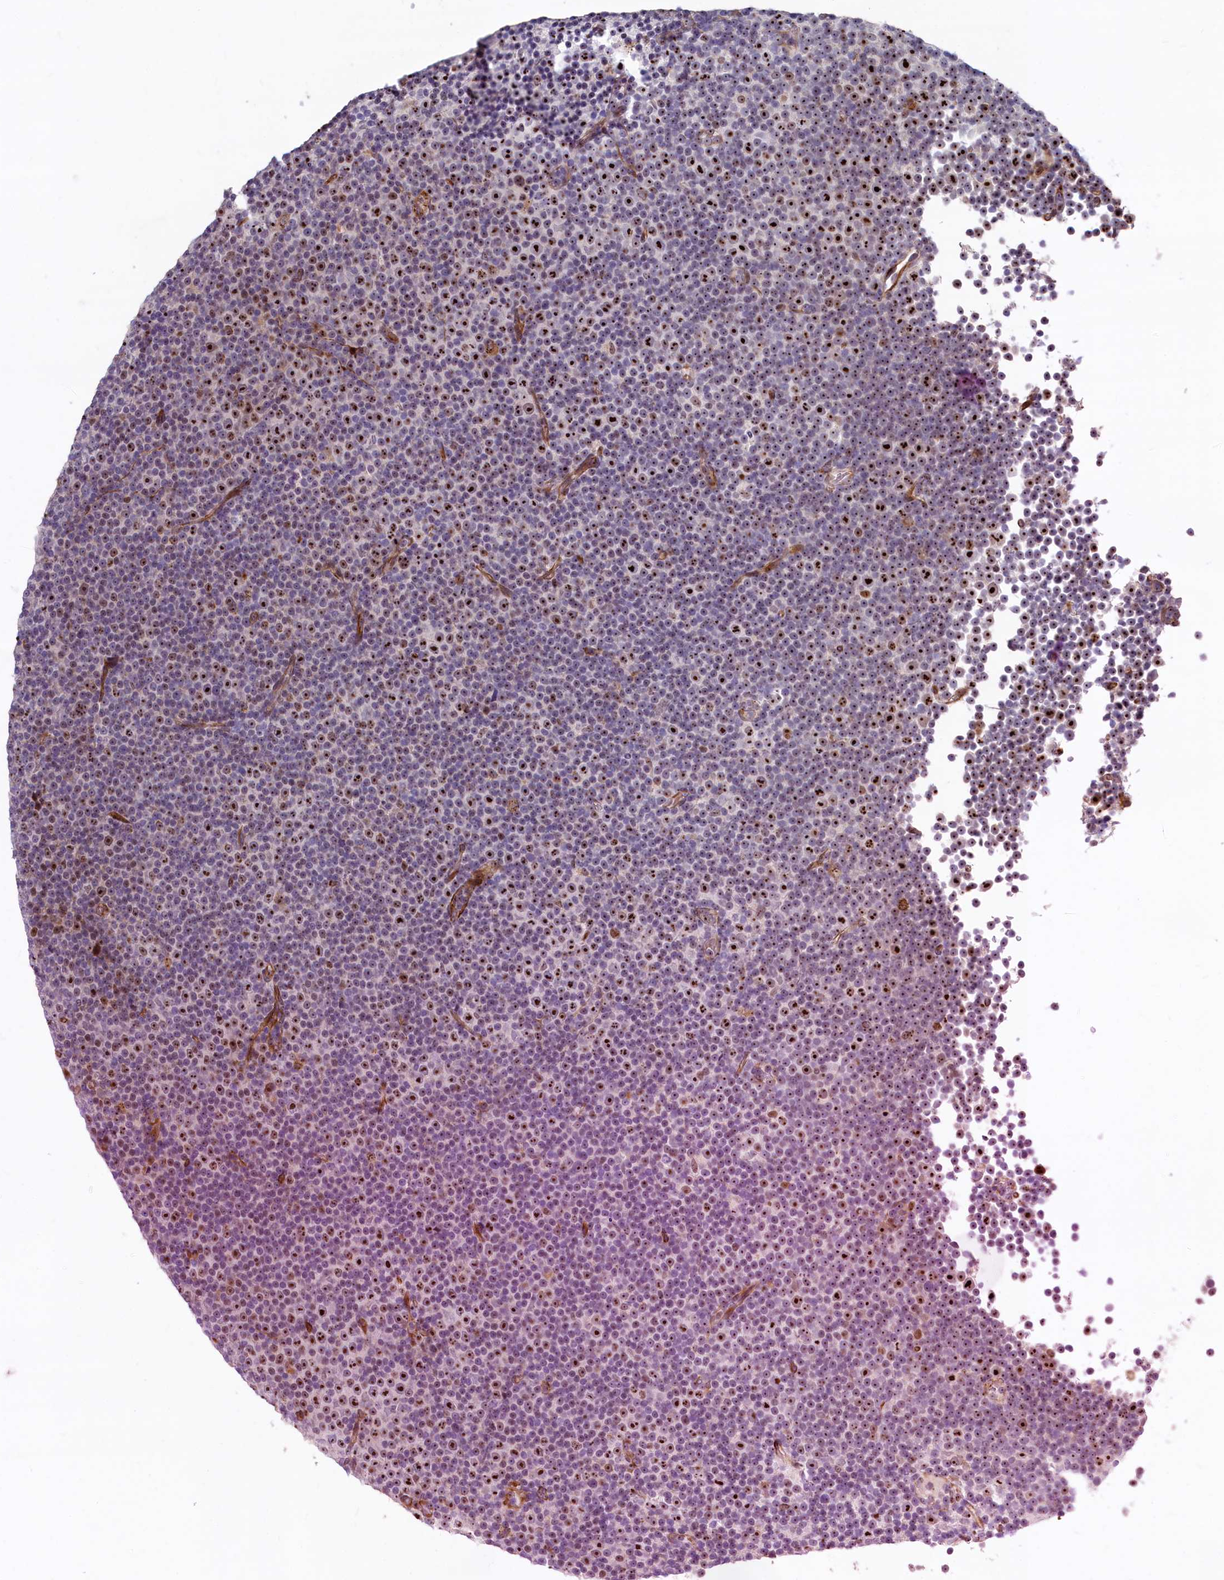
{"staining": {"intensity": "strong", "quantity": ">75%", "location": "nuclear"}, "tissue": "lymphoma", "cell_type": "Tumor cells", "image_type": "cancer", "snomed": [{"axis": "morphology", "description": "Malignant lymphoma, non-Hodgkin's type, Low grade"}, {"axis": "topography", "description": "Lymph node"}], "caption": "There is high levels of strong nuclear staining in tumor cells of lymphoma, as demonstrated by immunohistochemical staining (brown color).", "gene": "ASXL3", "patient": {"sex": "female", "age": 67}}